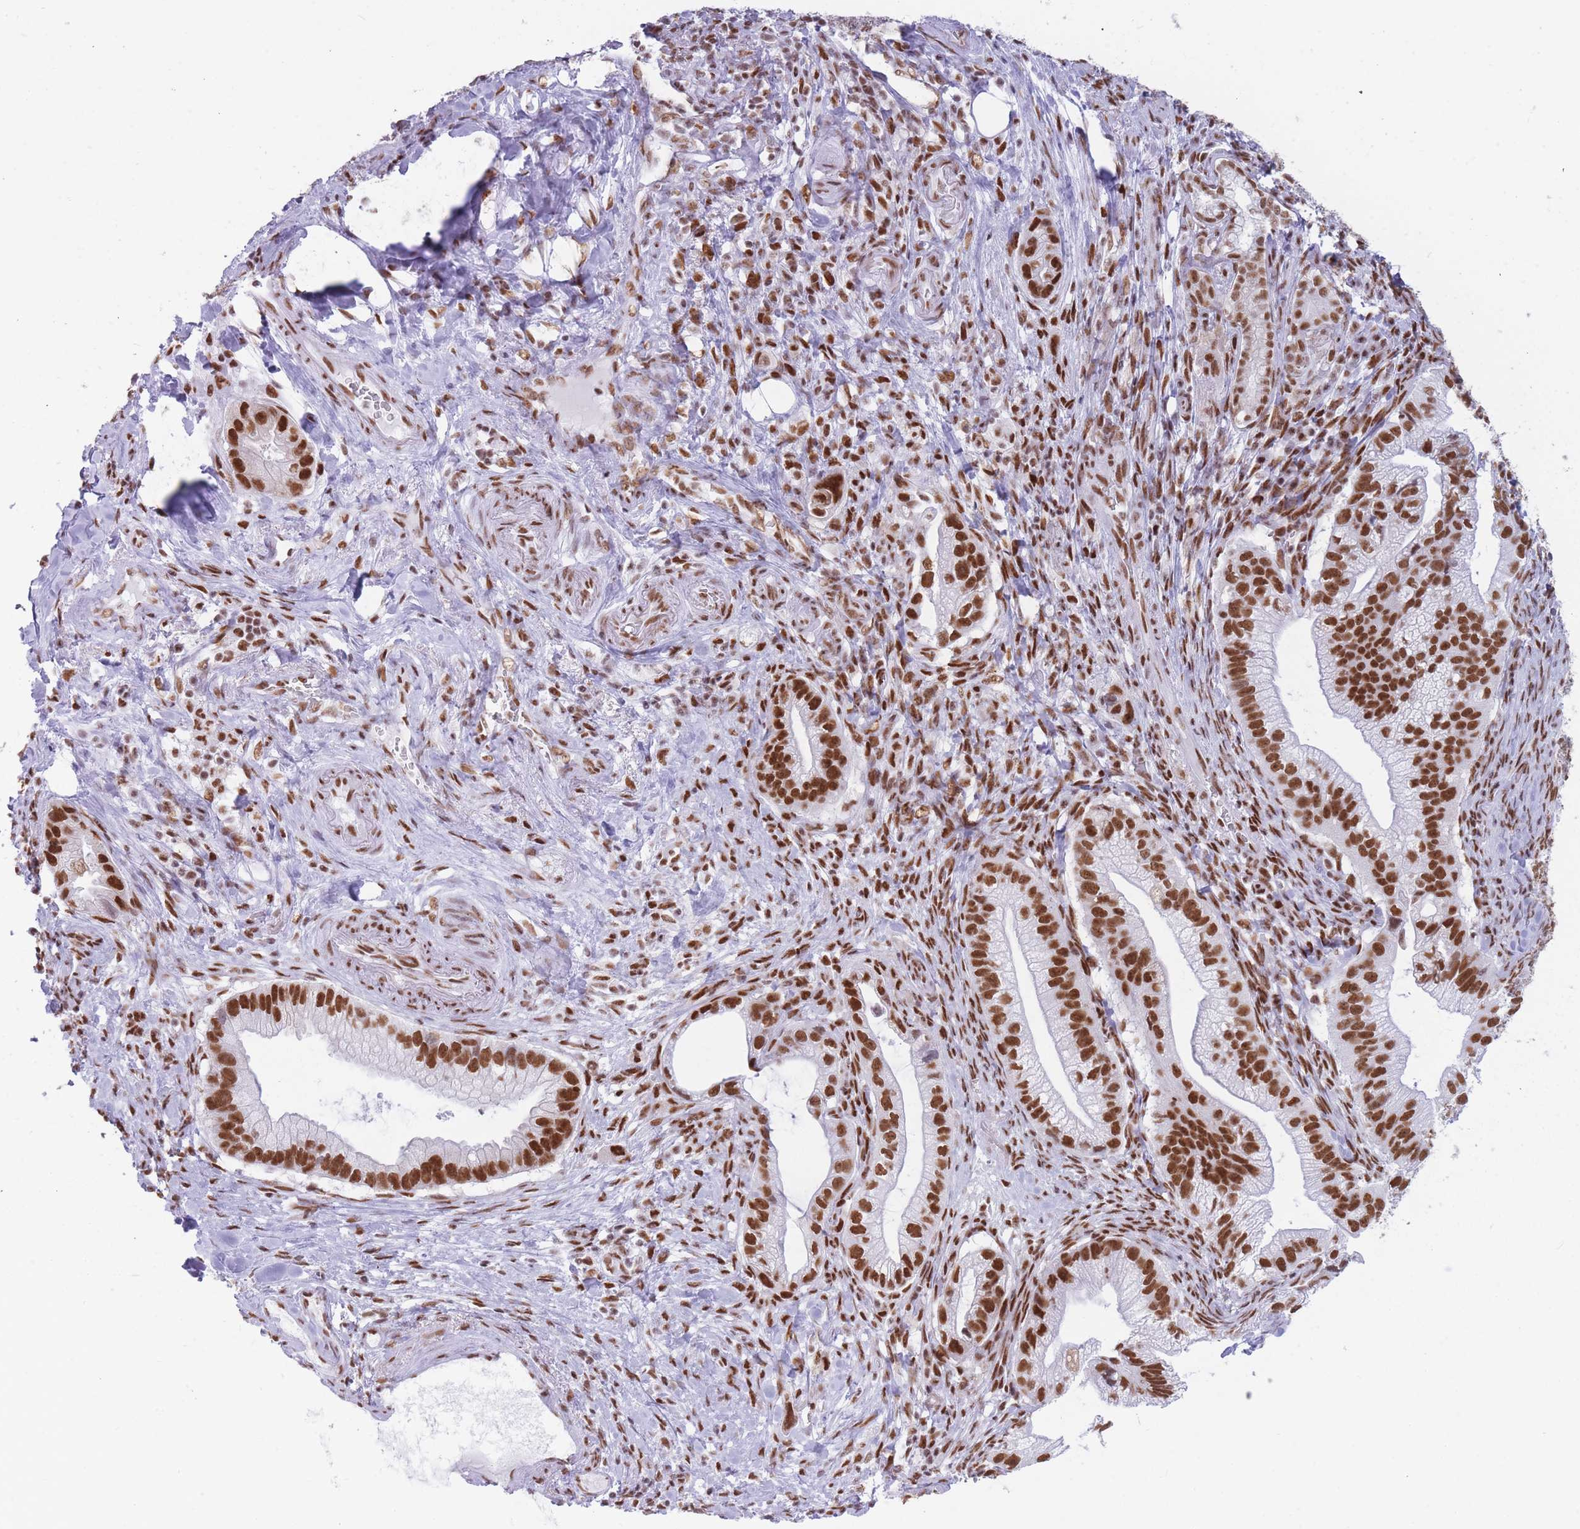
{"staining": {"intensity": "strong", "quantity": ">75%", "location": "nuclear"}, "tissue": "pancreatic cancer", "cell_type": "Tumor cells", "image_type": "cancer", "snomed": [{"axis": "morphology", "description": "Adenocarcinoma, NOS"}, {"axis": "topography", "description": "Pancreas"}], "caption": "Brown immunohistochemical staining in human adenocarcinoma (pancreatic) reveals strong nuclear staining in about >75% of tumor cells. (Brightfield microscopy of DAB IHC at high magnification).", "gene": "HNRNPUL1", "patient": {"sex": "male", "age": 70}}